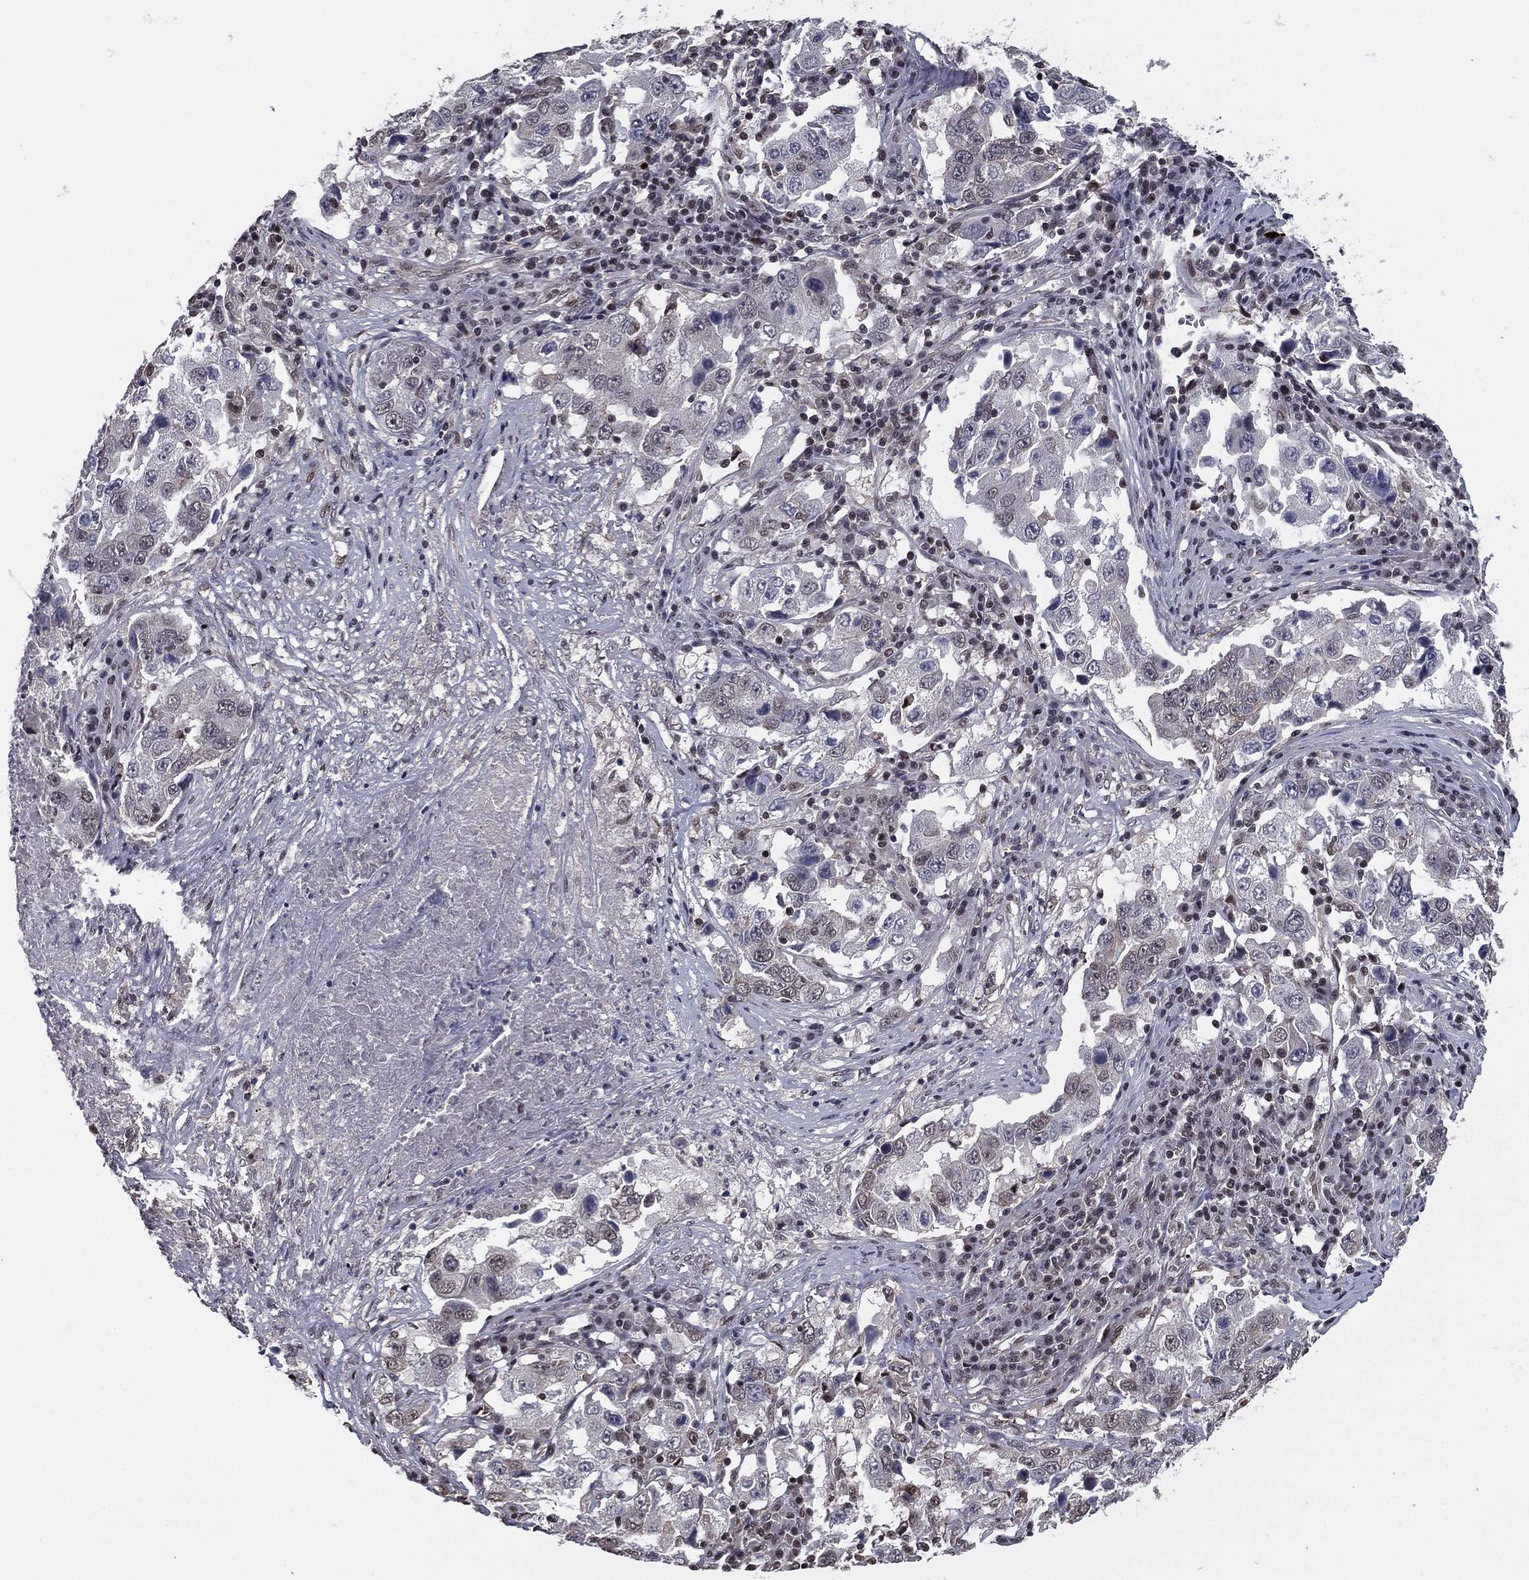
{"staining": {"intensity": "negative", "quantity": "none", "location": "none"}, "tissue": "lung cancer", "cell_type": "Tumor cells", "image_type": "cancer", "snomed": [{"axis": "morphology", "description": "Adenocarcinoma, NOS"}, {"axis": "topography", "description": "Lung"}], "caption": "Immunohistochemistry (IHC) of human lung adenocarcinoma reveals no expression in tumor cells.", "gene": "RARB", "patient": {"sex": "male", "age": 73}}